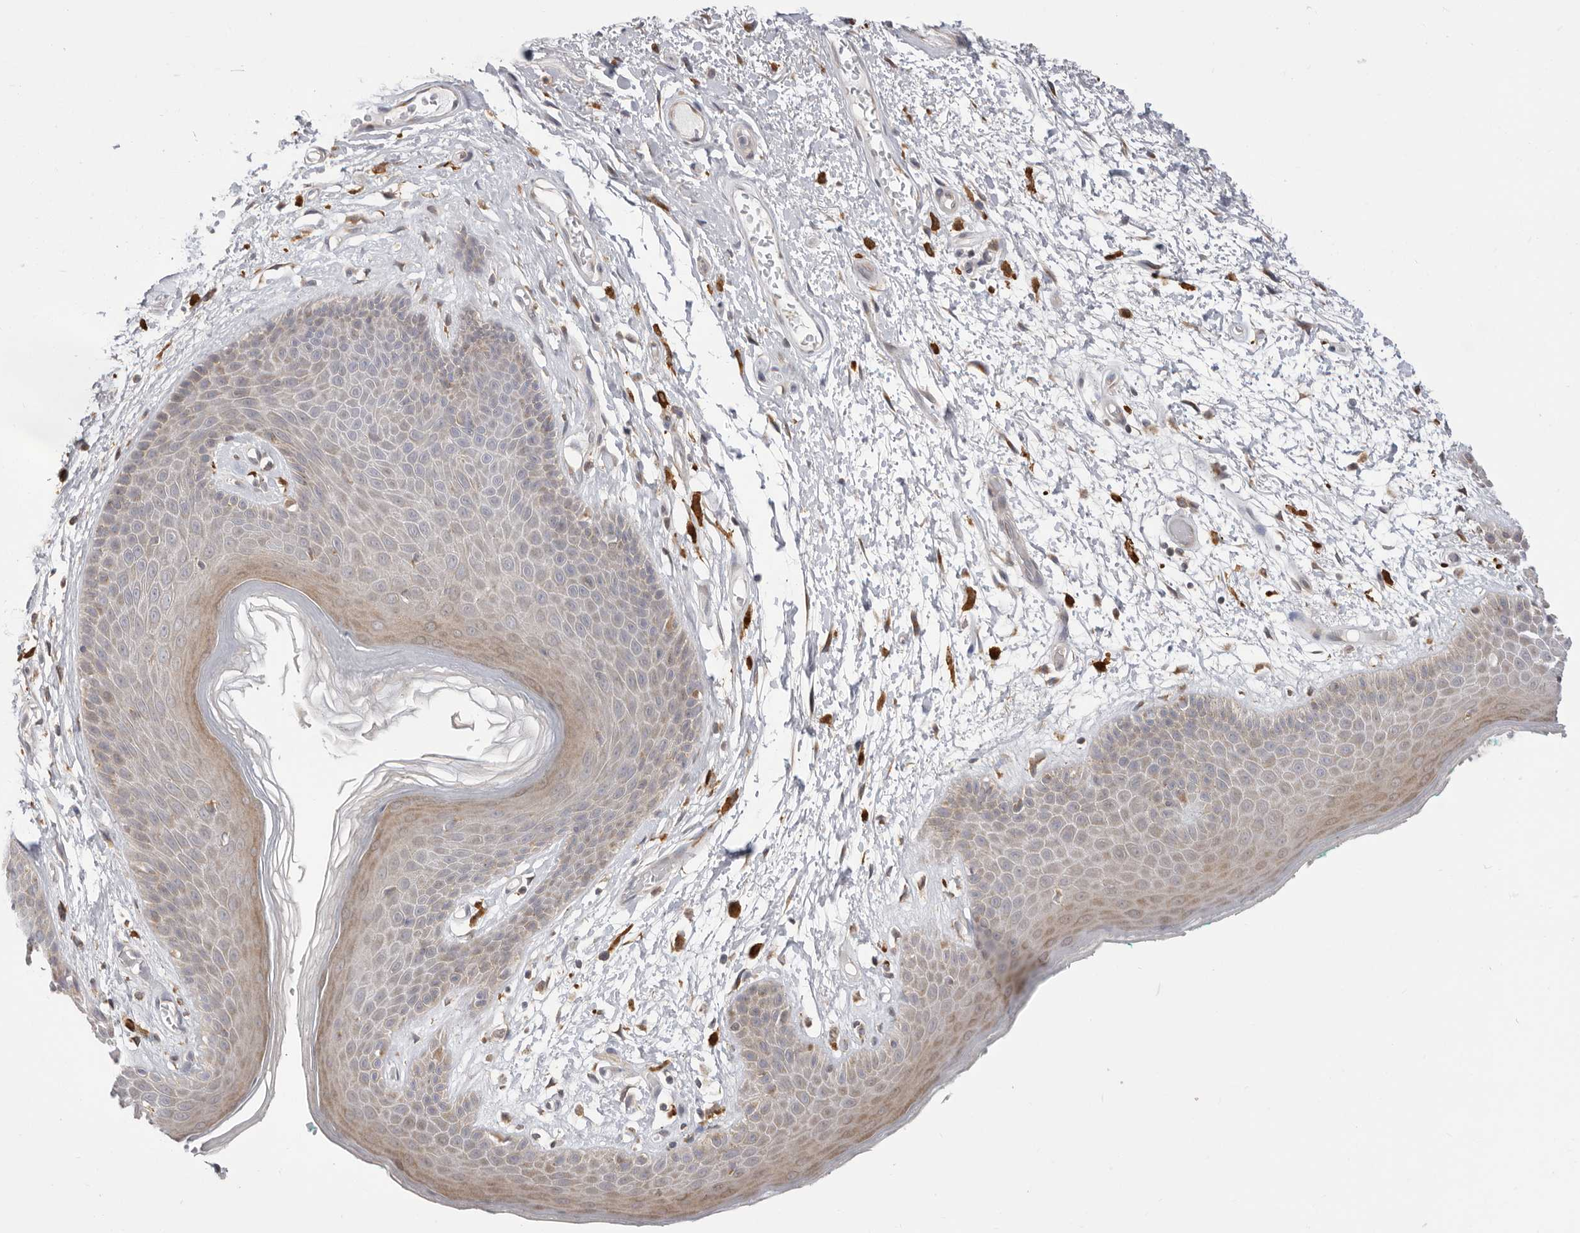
{"staining": {"intensity": "moderate", "quantity": "25%-75%", "location": "cytoplasmic/membranous"}, "tissue": "skin", "cell_type": "Epidermal cells", "image_type": "normal", "snomed": [{"axis": "morphology", "description": "Normal tissue, NOS"}, {"axis": "topography", "description": "Anal"}], "caption": "DAB immunohistochemical staining of benign human skin demonstrates moderate cytoplasmic/membranous protein staining in about 25%-75% of epidermal cells.", "gene": "USH1C", "patient": {"sex": "male", "age": 74}}